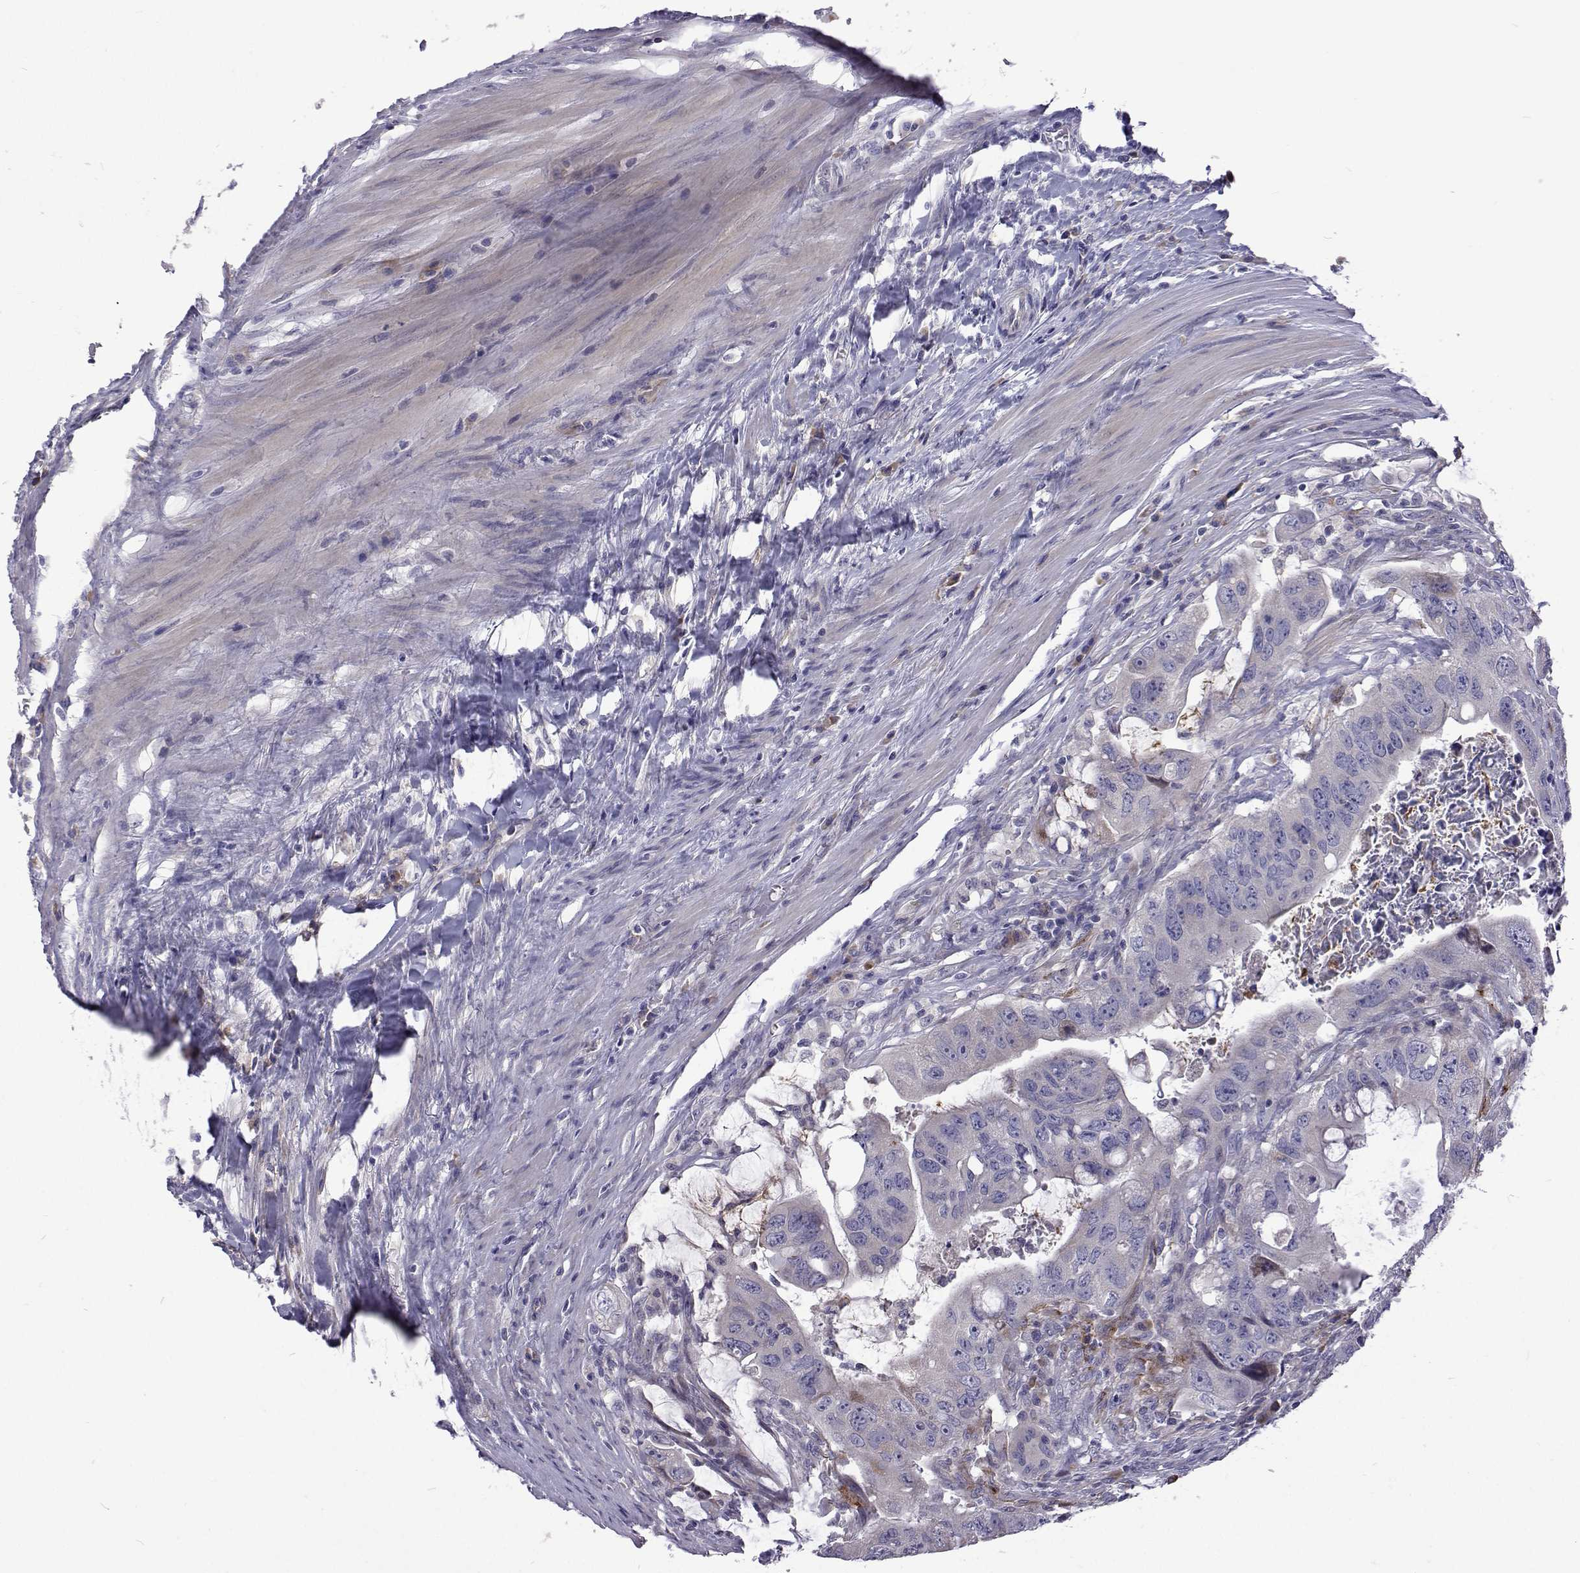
{"staining": {"intensity": "negative", "quantity": "none", "location": "none"}, "tissue": "colorectal cancer", "cell_type": "Tumor cells", "image_type": "cancer", "snomed": [{"axis": "morphology", "description": "Adenocarcinoma, NOS"}, {"axis": "topography", "description": "Colon"}], "caption": "Human adenocarcinoma (colorectal) stained for a protein using IHC displays no positivity in tumor cells.", "gene": "NPR3", "patient": {"sex": "male", "age": 57}}